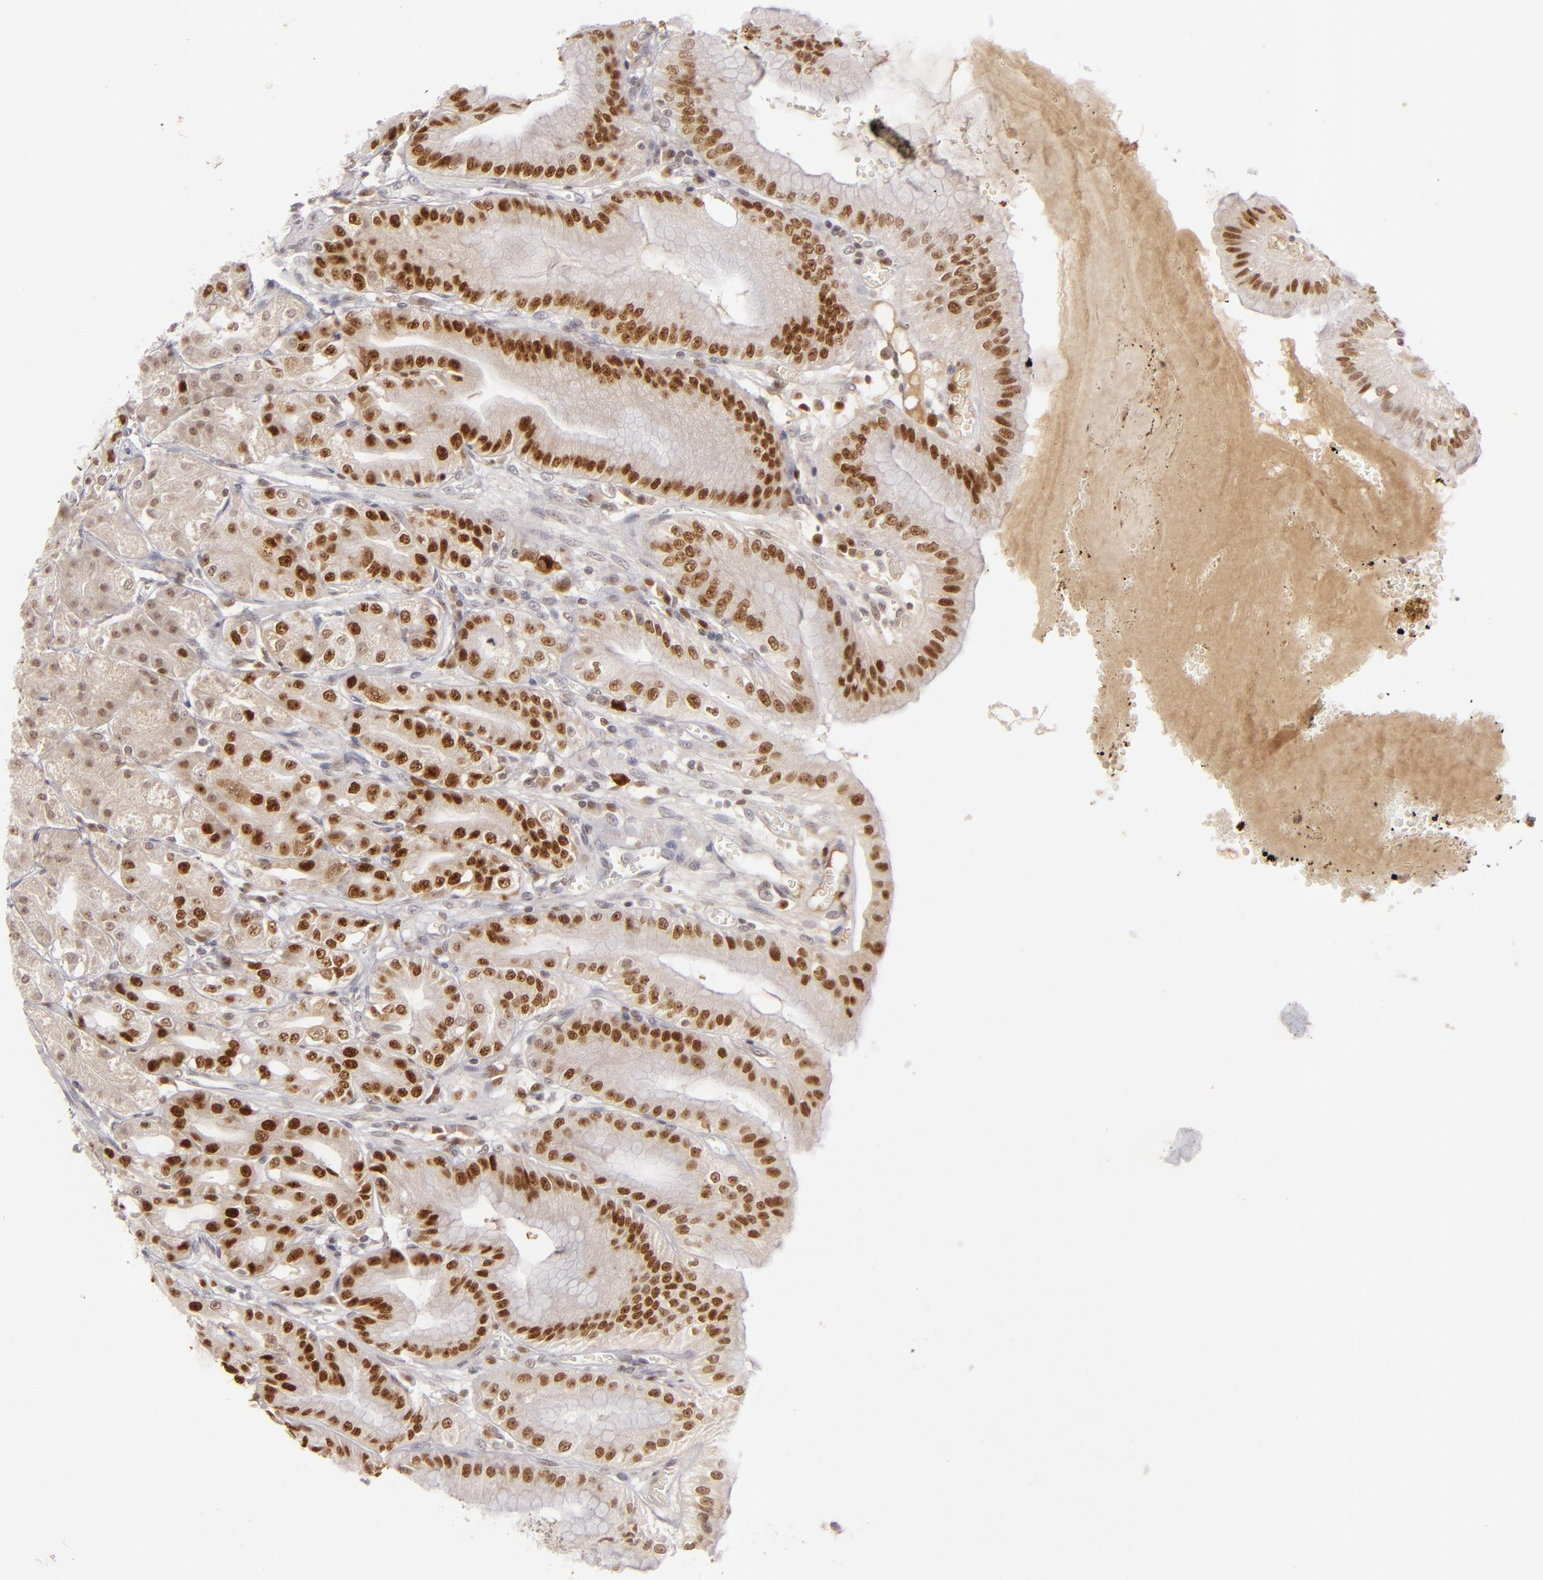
{"staining": {"intensity": "strong", "quantity": ">75%", "location": "nuclear"}, "tissue": "stomach", "cell_type": "Glandular cells", "image_type": "normal", "snomed": [{"axis": "morphology", "description": "Normal tissue, NOS"}, {"axis": "topography", "description": "Stomach, lower"}], "caption": "Protein staining shows strong nuclear positivity in about >75% of glandular cells in benign stomach. The staining was performed using DAB (3,3'-diaminobenzidine), with brown indicating positive protein expression. Nuclei are stained blue with hematoxylin.", "gene": "FEN1", "patient": {"sex": "male", "age": 71}}